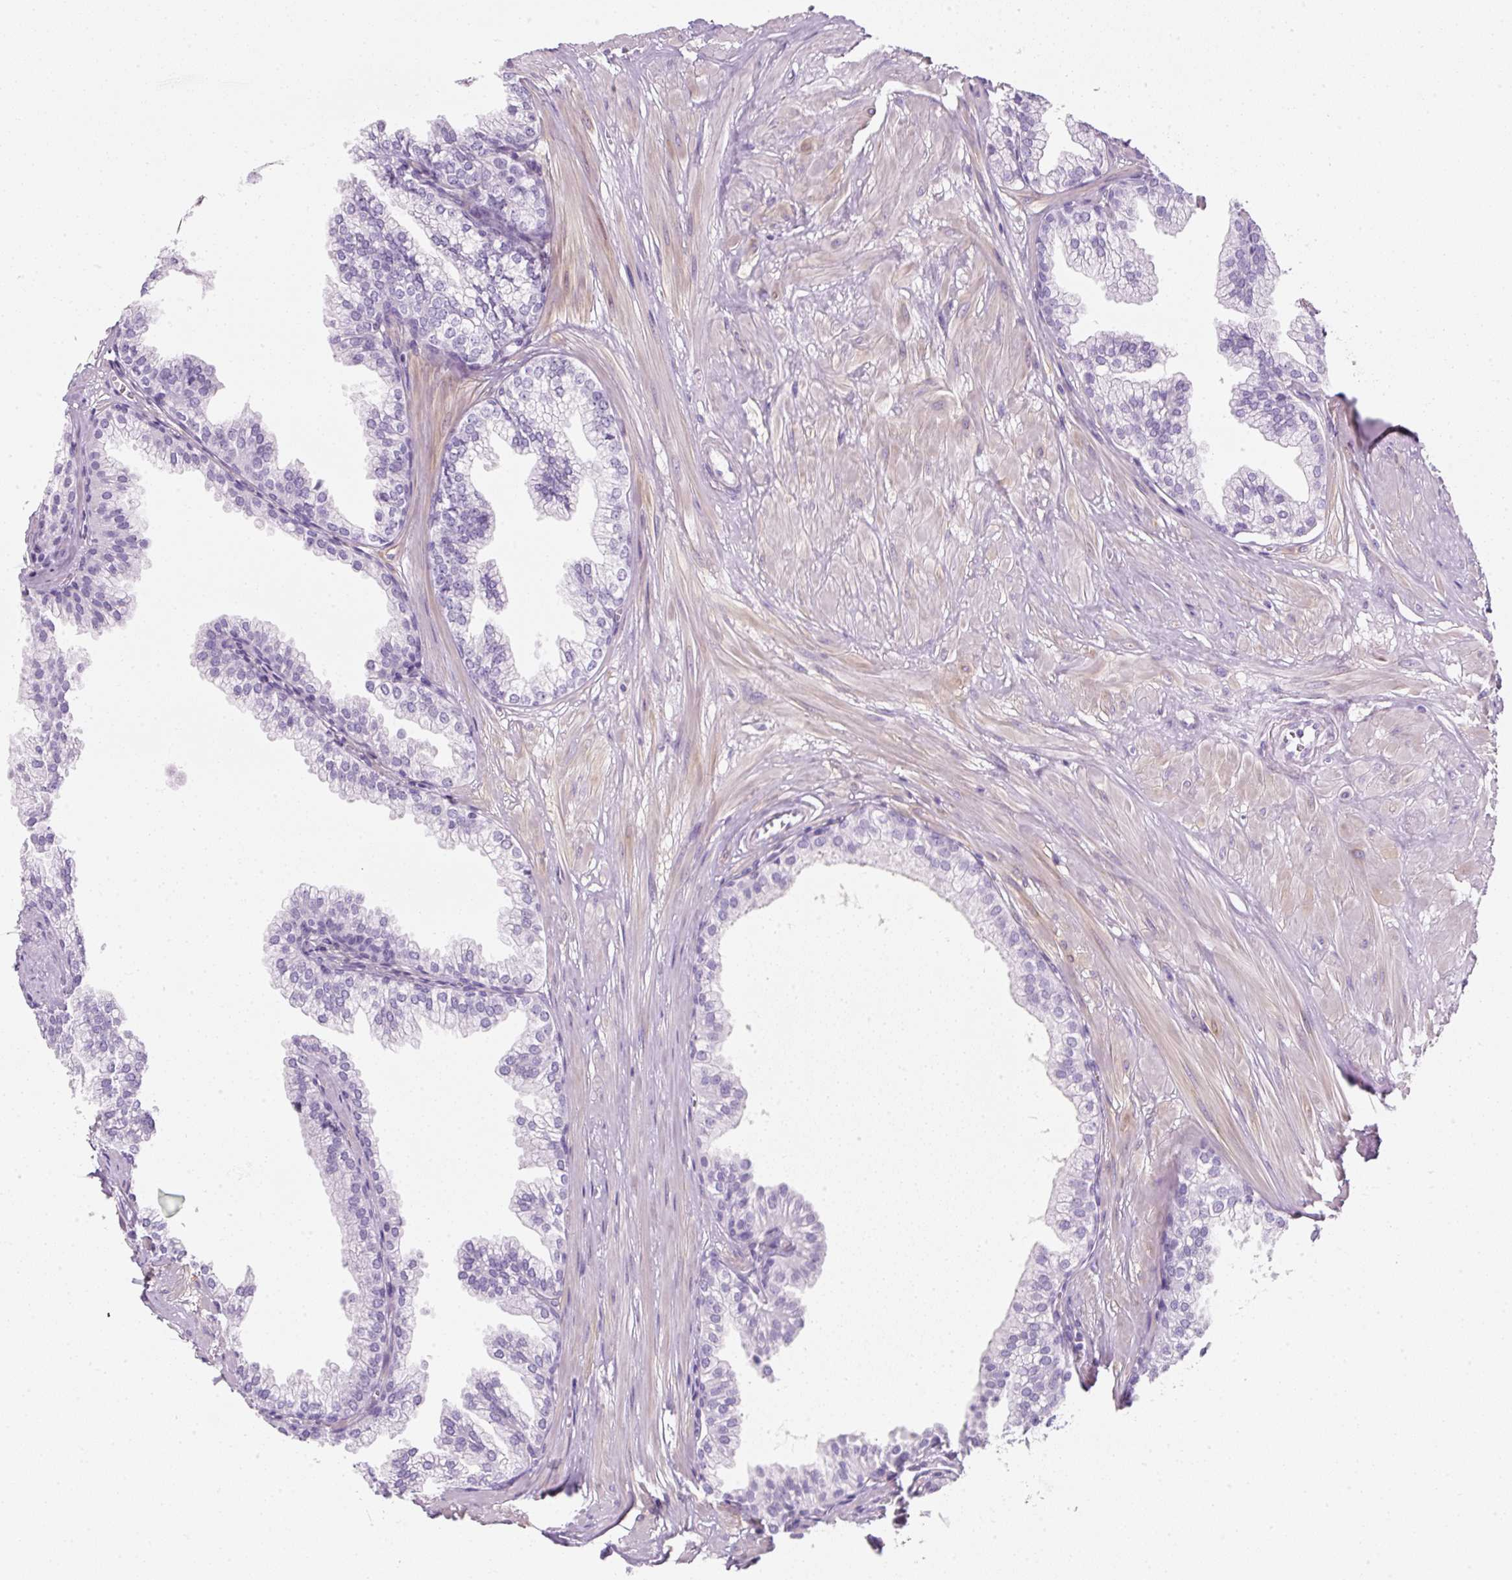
{"staining": {"intensity": "negative", "quantity": "none", "location": "none"}, "tissue": "prostate", "cell_type": "Glandular cells", "image_type": "normal", "snomed": [{"axis": "morphology", "description": "Normal tissue, NOS"}, {"axis": "topography", "description": "Prostate"}, {"axis": "topography", "description": "Peripheral nerve tissue"}], "caption": "Glandular cells are negative for brown protein staining in benign prostate. The staining was performed using DAB (3,3'-diaminobenzidine) to visualize the protein expression in brown, while the nuclei were stained in blue with hematoxylin (Magnification: 20x).", "gene": "ENSG00000288796", "patient": {"sex": "male", "age": 55}}